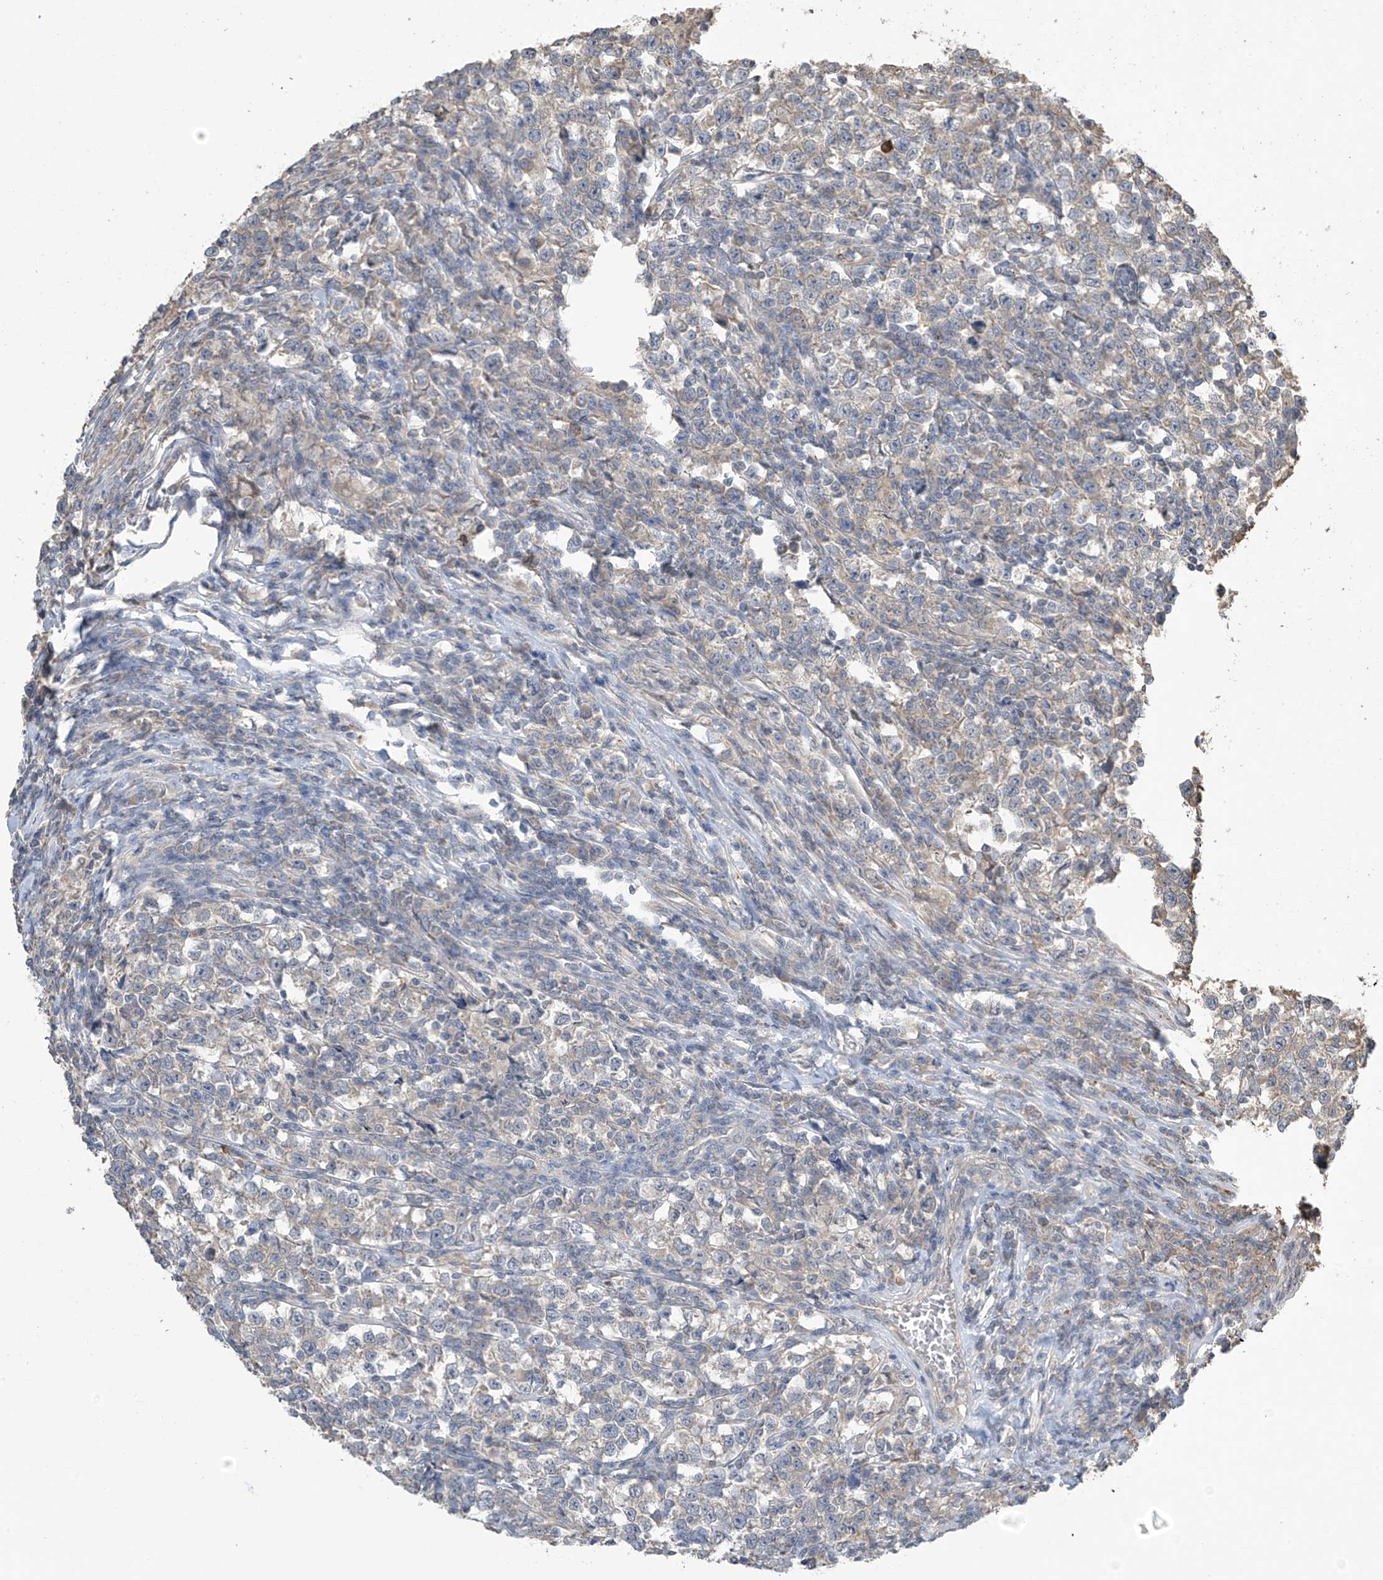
{"staining": {"intensity": "negative", "quantity": "none", "location": "none"}, "tissue": "testis cancer", "cell_type": "Tumor cells", "image_type": "cancer", "snomed": [{"axis": "morphology", "description": "Normal tissue, NOS"}, {"axis": "morphology", "description": "Seminoma, NOS"}, {"axis": "topography", "description": "Testis"}], "caption": "The micrograph displays no significant positivity in tumor cells of seminoma (testis). (Brightfield microscopy of DAB IHC at high magnification).", "gene": "SLFN14", "patient": {"sex": "male", "age": 43}}